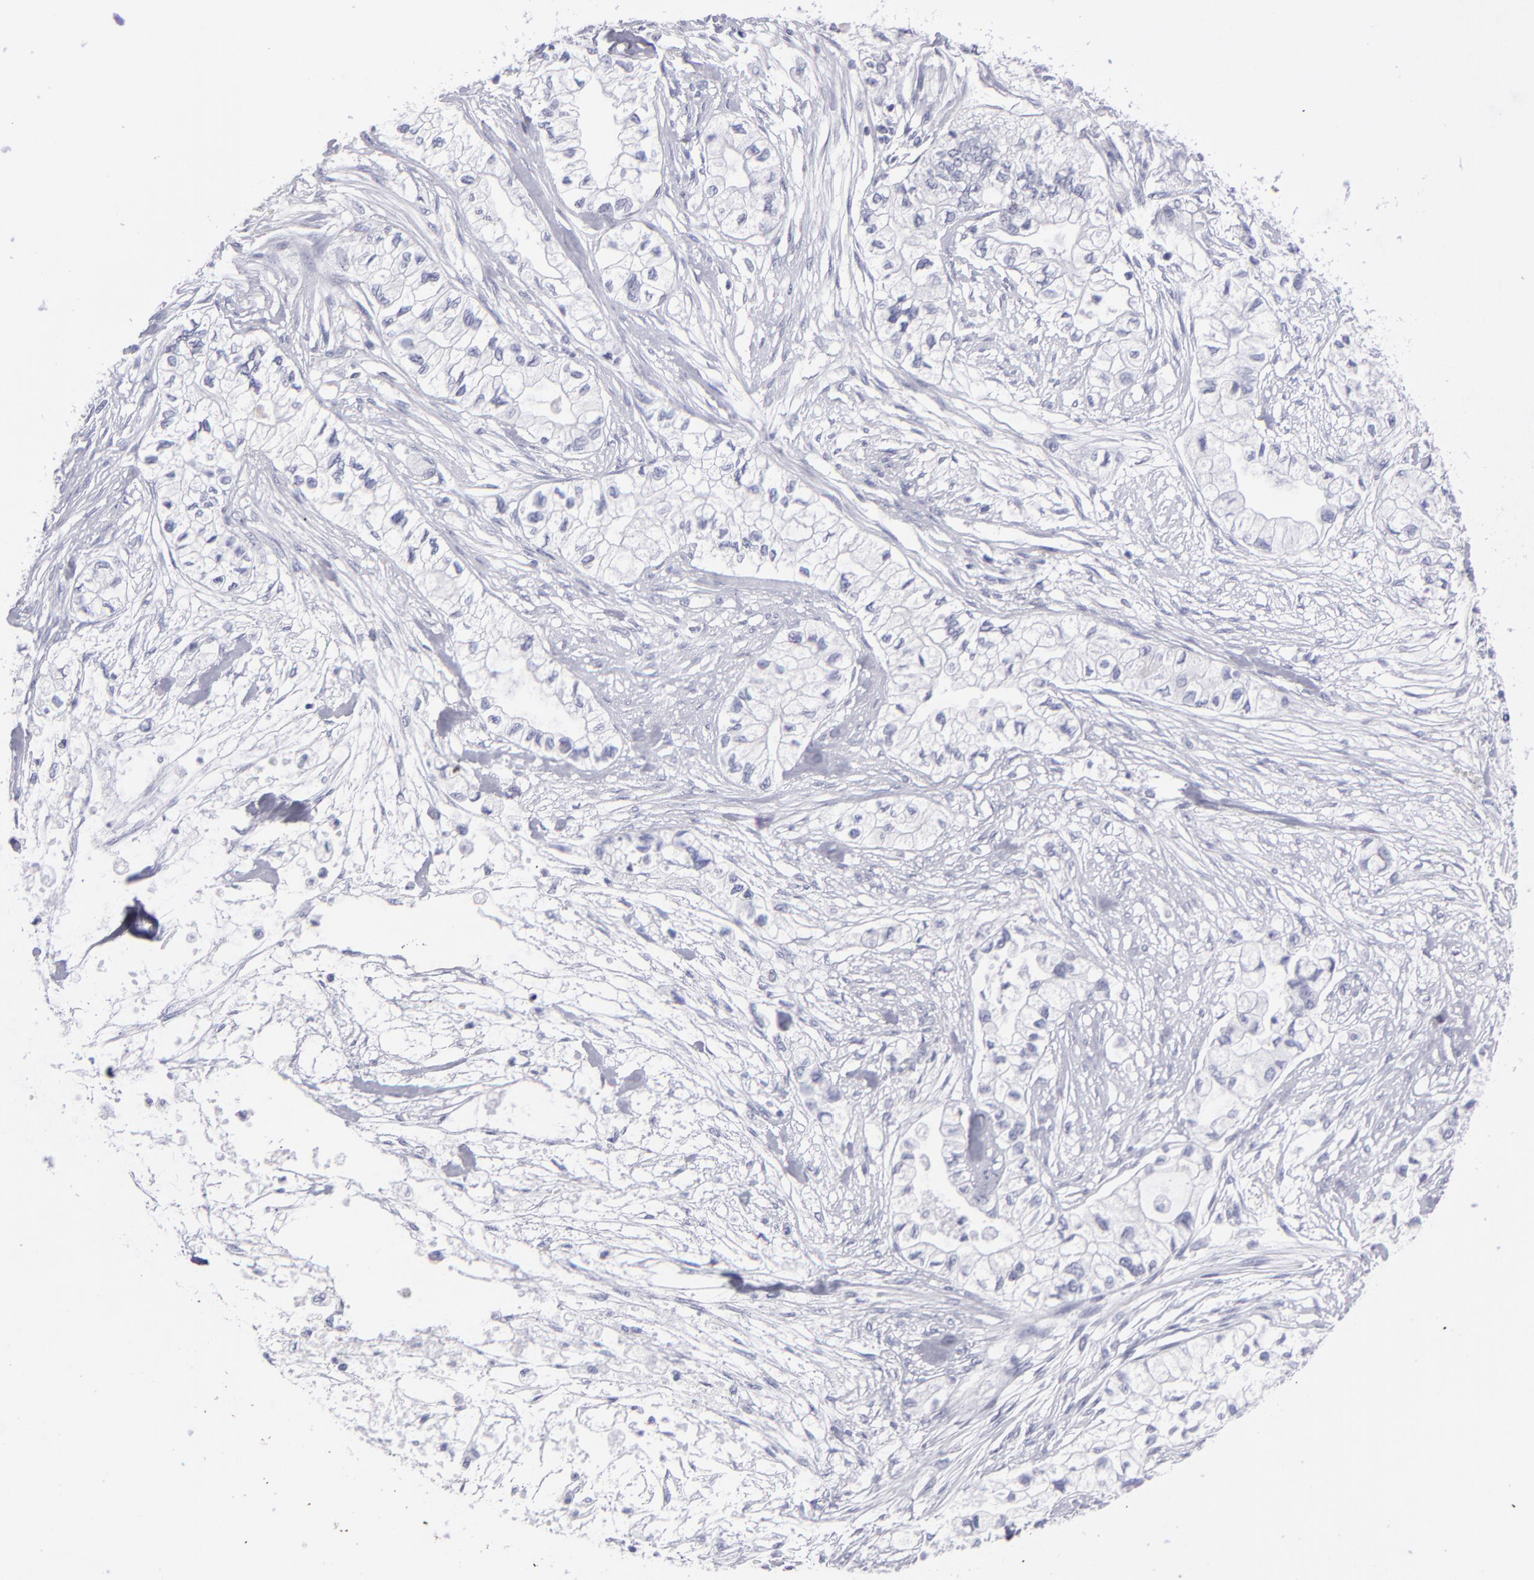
{"staining": {"intensity": "negative", "quantity": "none", "location": "none"}, "tissue": "pancreatic cancer", "cell_type": "Tumor cells", "image_type": "cancer", "snomed": [{"axis": "morphology", "description": "Adenocarcinoma, NOS"}, {"axis": "topography", "description": "Pancreas"}], "caption": "This is an immunohistochemistry (IHC) photomicrograph of pancreatic cancer (adenocarcinoma). There is no positivity in tumor cells.", "gene": "ALDOB", "patient": {"sex": "male", "age": 79}}